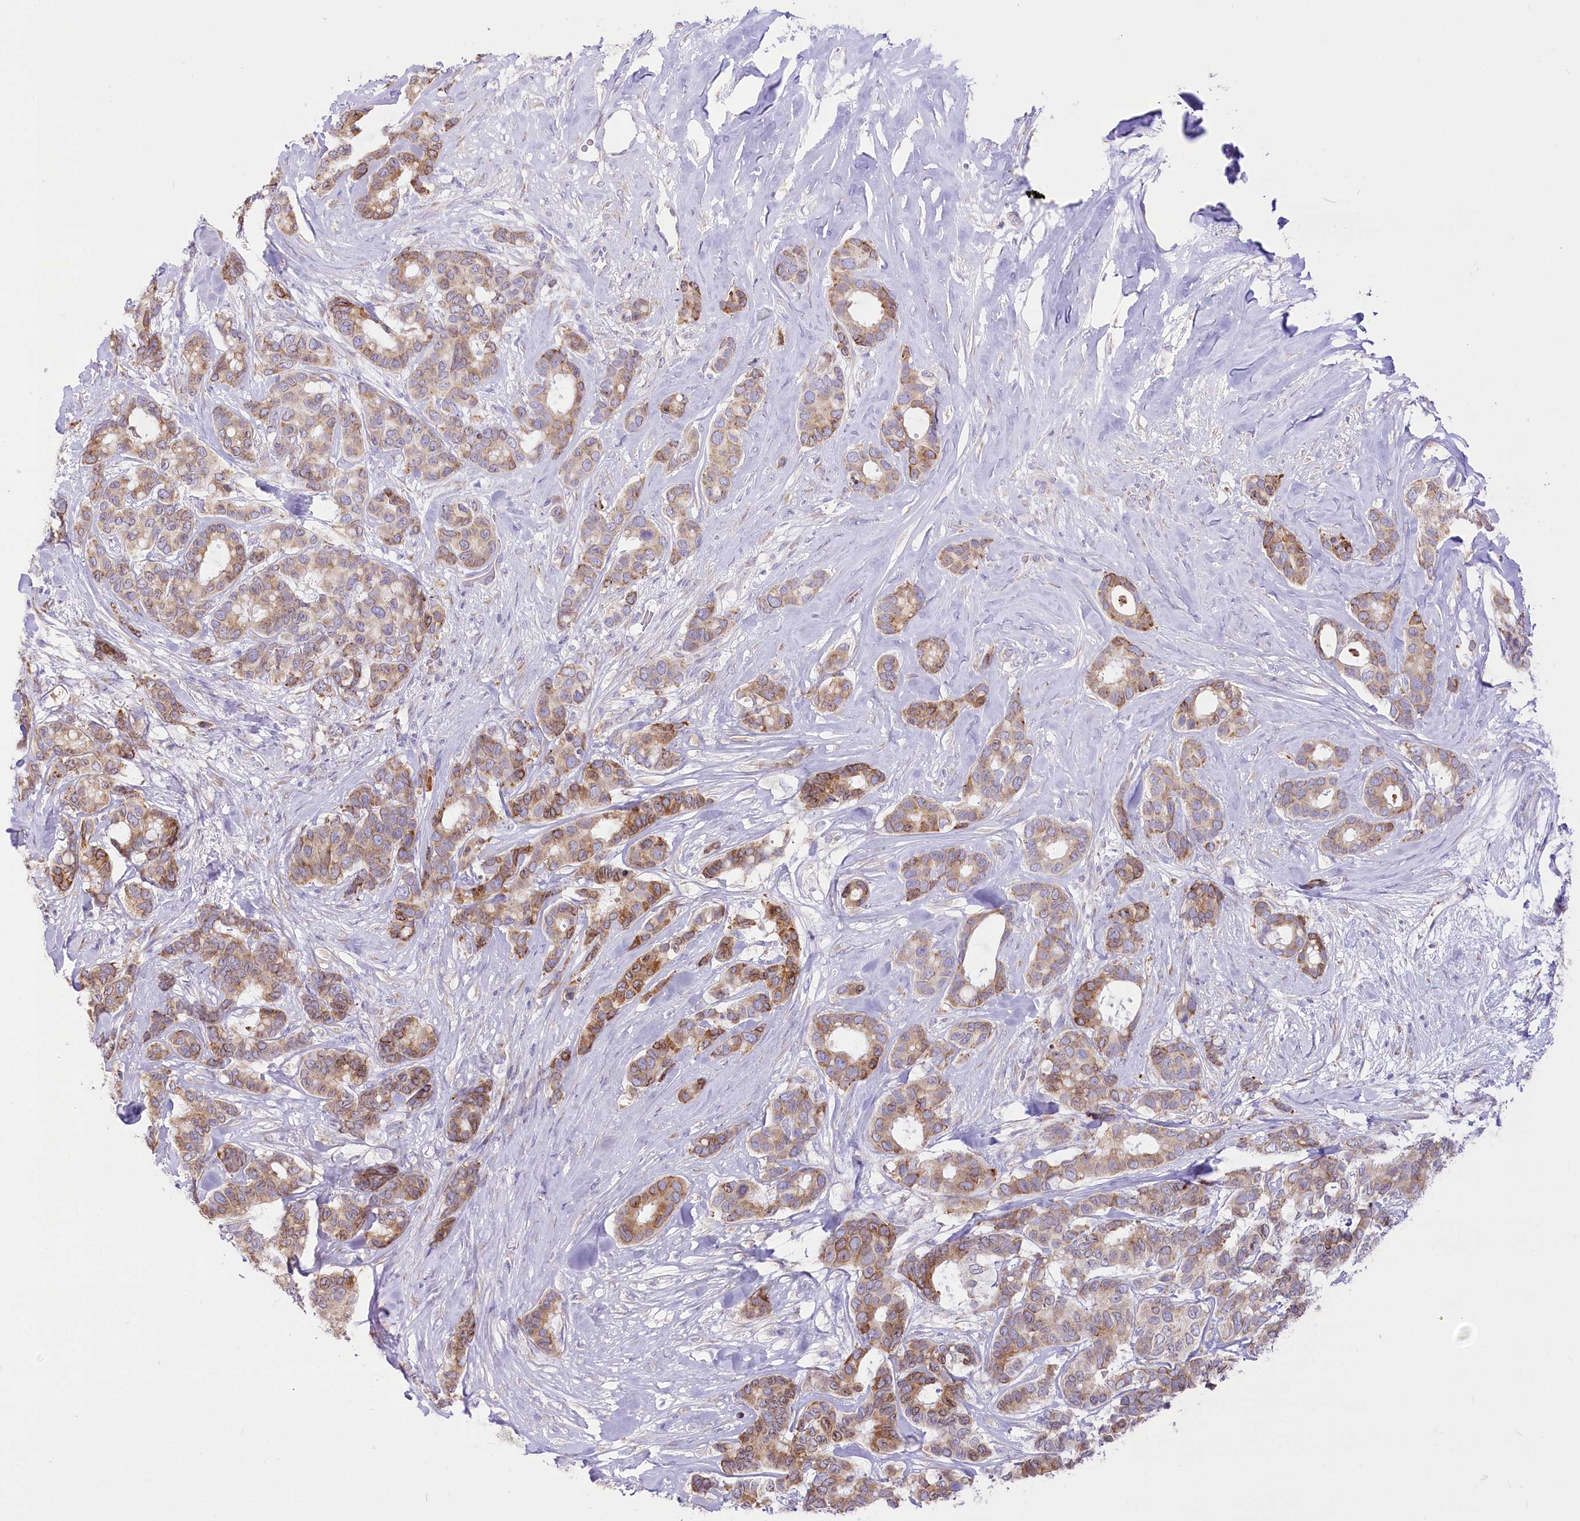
{"staining": {"intensity": "moderate", "quantity": ">75%", "location": "cytoplasmic/membranous"}, "tissue": "breast cancer", "cell_type": "Tumor cells", "image_type": "cancer", "snomed": [{"axis": "morphology", "description": "Duct carcinoma"}, {"axis": "topography", "description": "Breast"}], "caption": "Protein expression analysis of intraductal carcinoma (breast) exhibits moderate cytoplasmic/membranous positivity in approximately >75% of tumor cells.", "gene": "STT3B", "patient": {"sex": "female", "age": 87}}